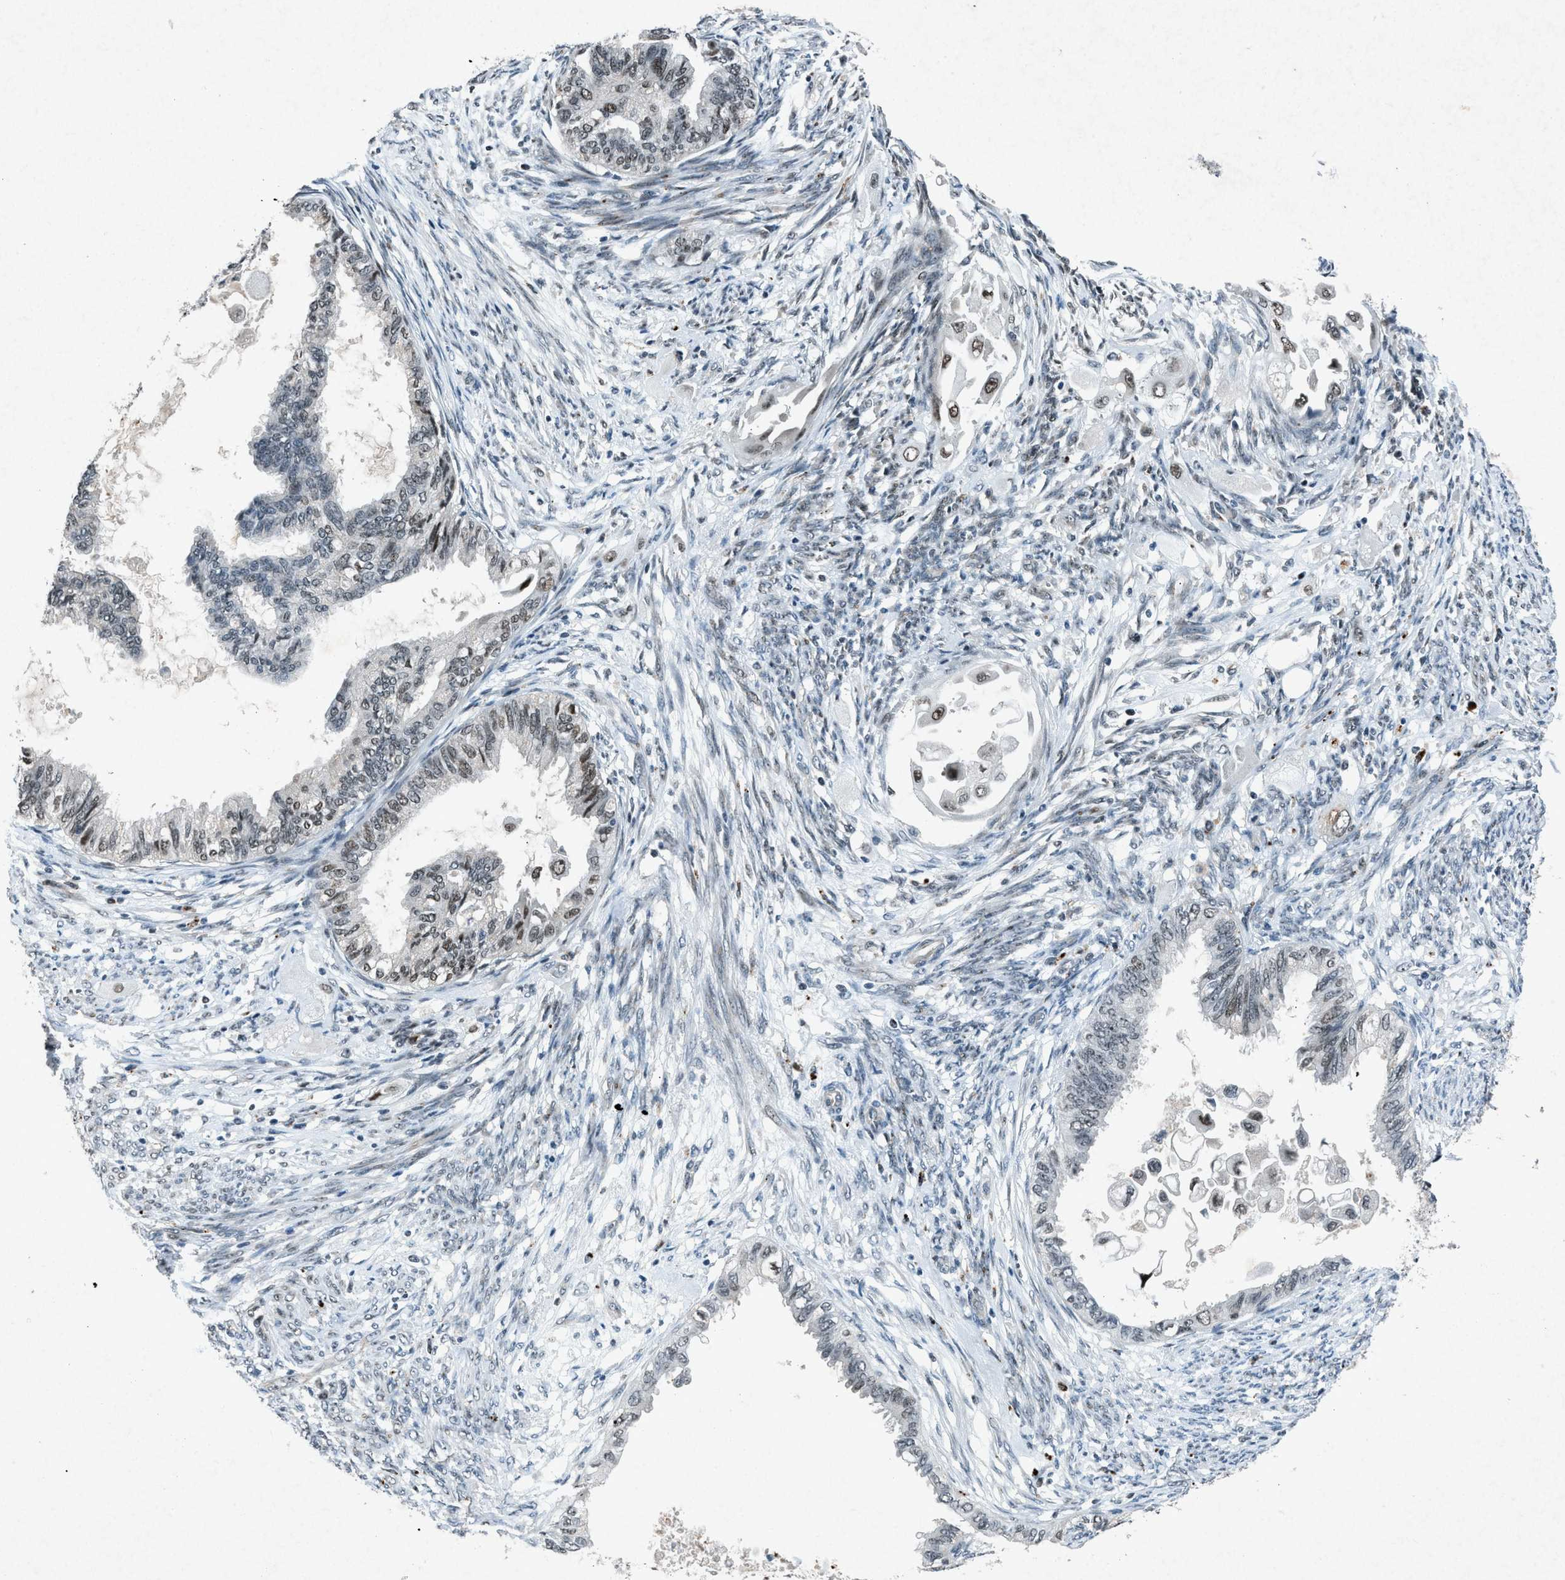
{"staining": {"intensity": "moderate", "quantity": "25%-75%", "location": "nuclear"}, "tissue": "cervical cancer", "cell_type": "Tumor cells", "image_type": "cancer", "snomed": [{"axis": "morphology", "description": "Normal tissue, NOS"}, {"axis": "morphology", "description": "Adenocarcinoma, NOS"}, {"axis": "topography", "description": "Cervix"}, {"axis": "topography", "description": "Endometrium"}], "caption": "A medium amount of moderate nuclear expression is present in approximately 25%-75% of tumor cells in cervical cancer tissue.", "gene": "ADCY1", "patient": {"sex": "female", "age": 86}}